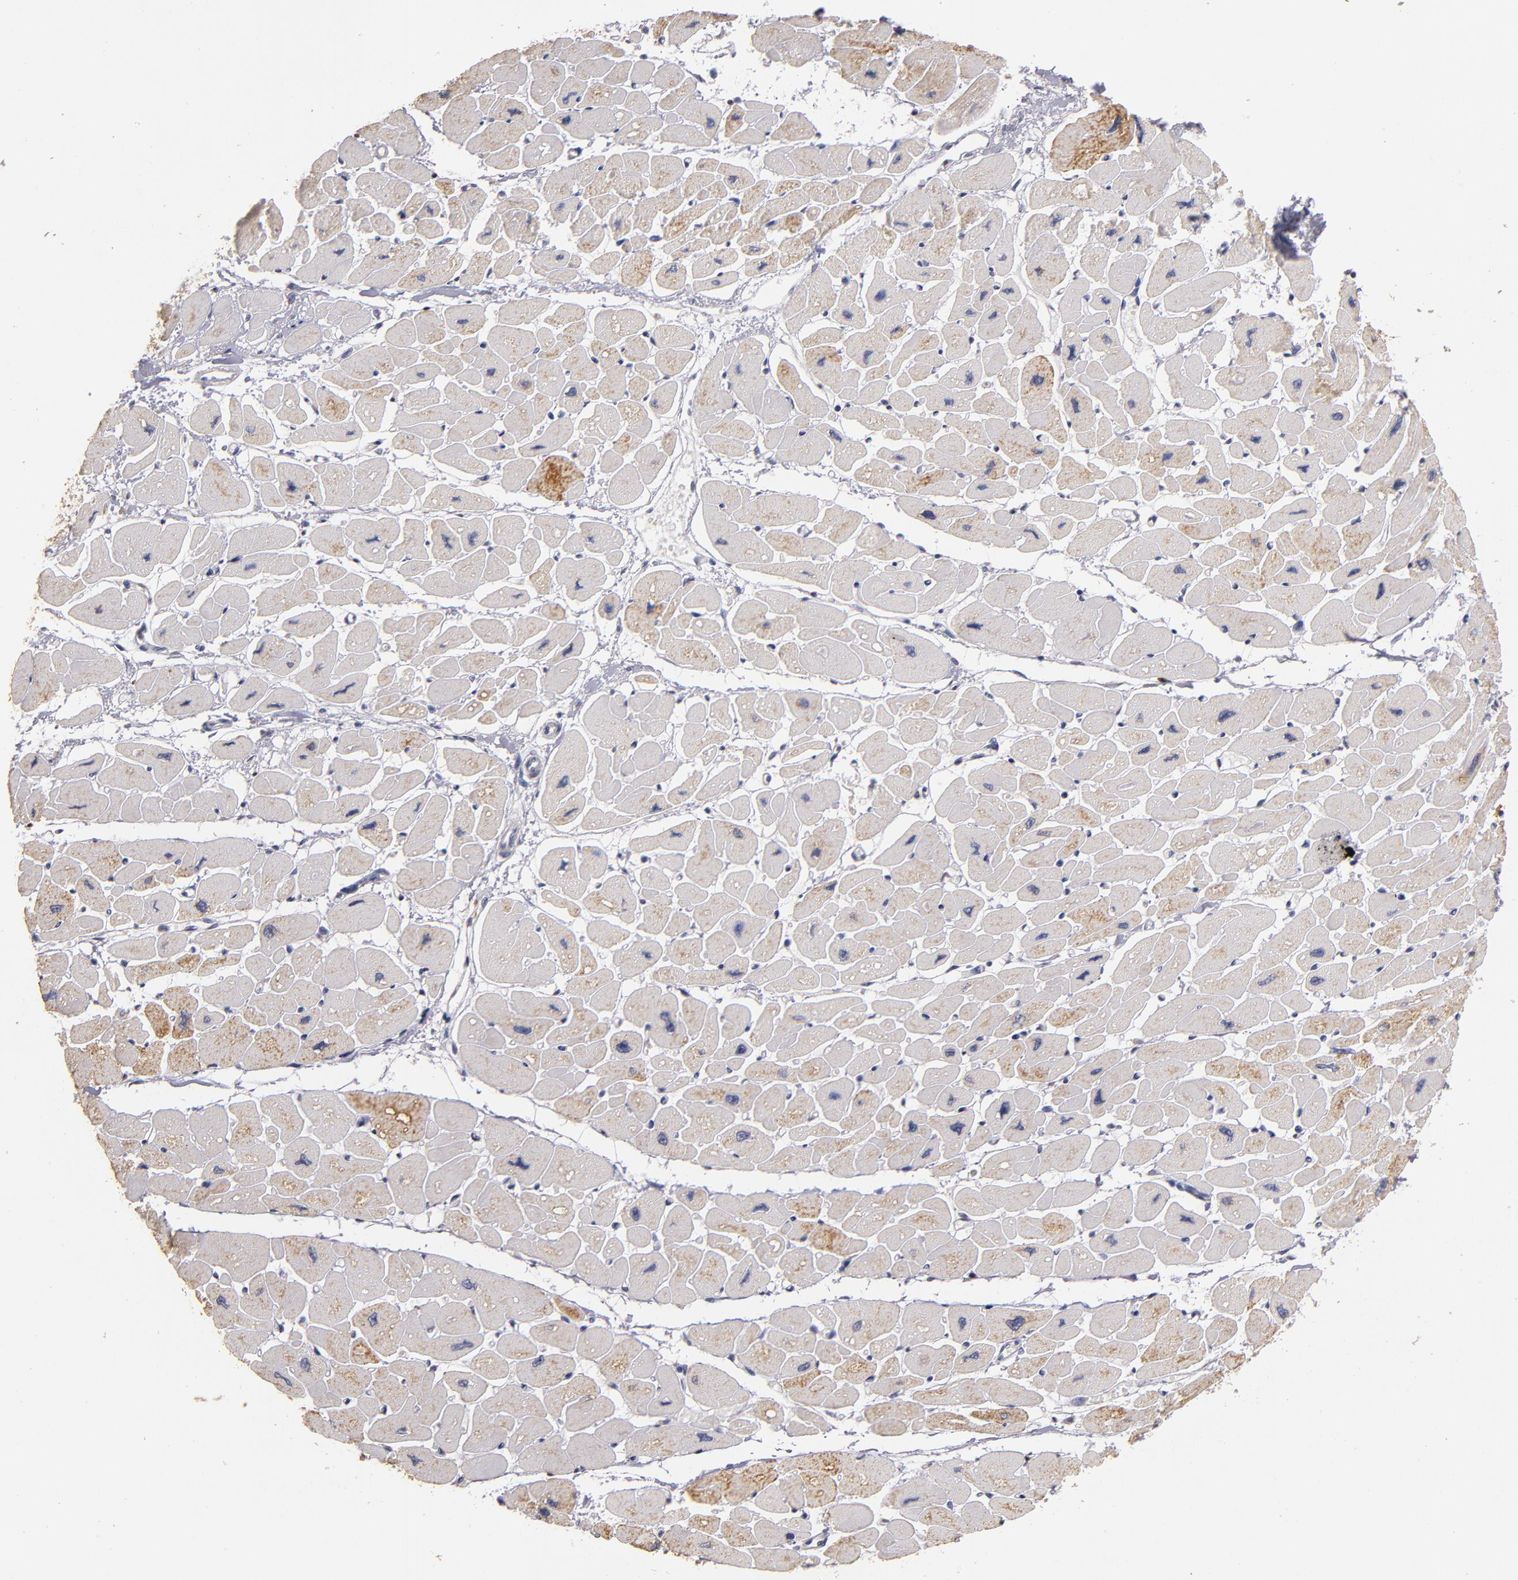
{"staining": {"intensity": "moderate", "quantity": "25%-75%", "location": "cytoplasmic/membranous"}, "tissue": "heart muscle", "cell_type": "Cardiomyocytes", "image_type": "normal", "snomed": [{"axis": "morphology", "description": "Normal tissue, NOS"}, {"axis": "topography", "description": "Heart"}], "caption": "This histopathology image displays benign heart muscle stained with immunohistochemistry to label a protein in brown. The cytoplasmic/membranous of cardiomyocytes show moderate positivity for the protein. Nuclei are counter-stained blue.", "gene": "SOX10", "patient": {"sex": "female", "age": 54}}